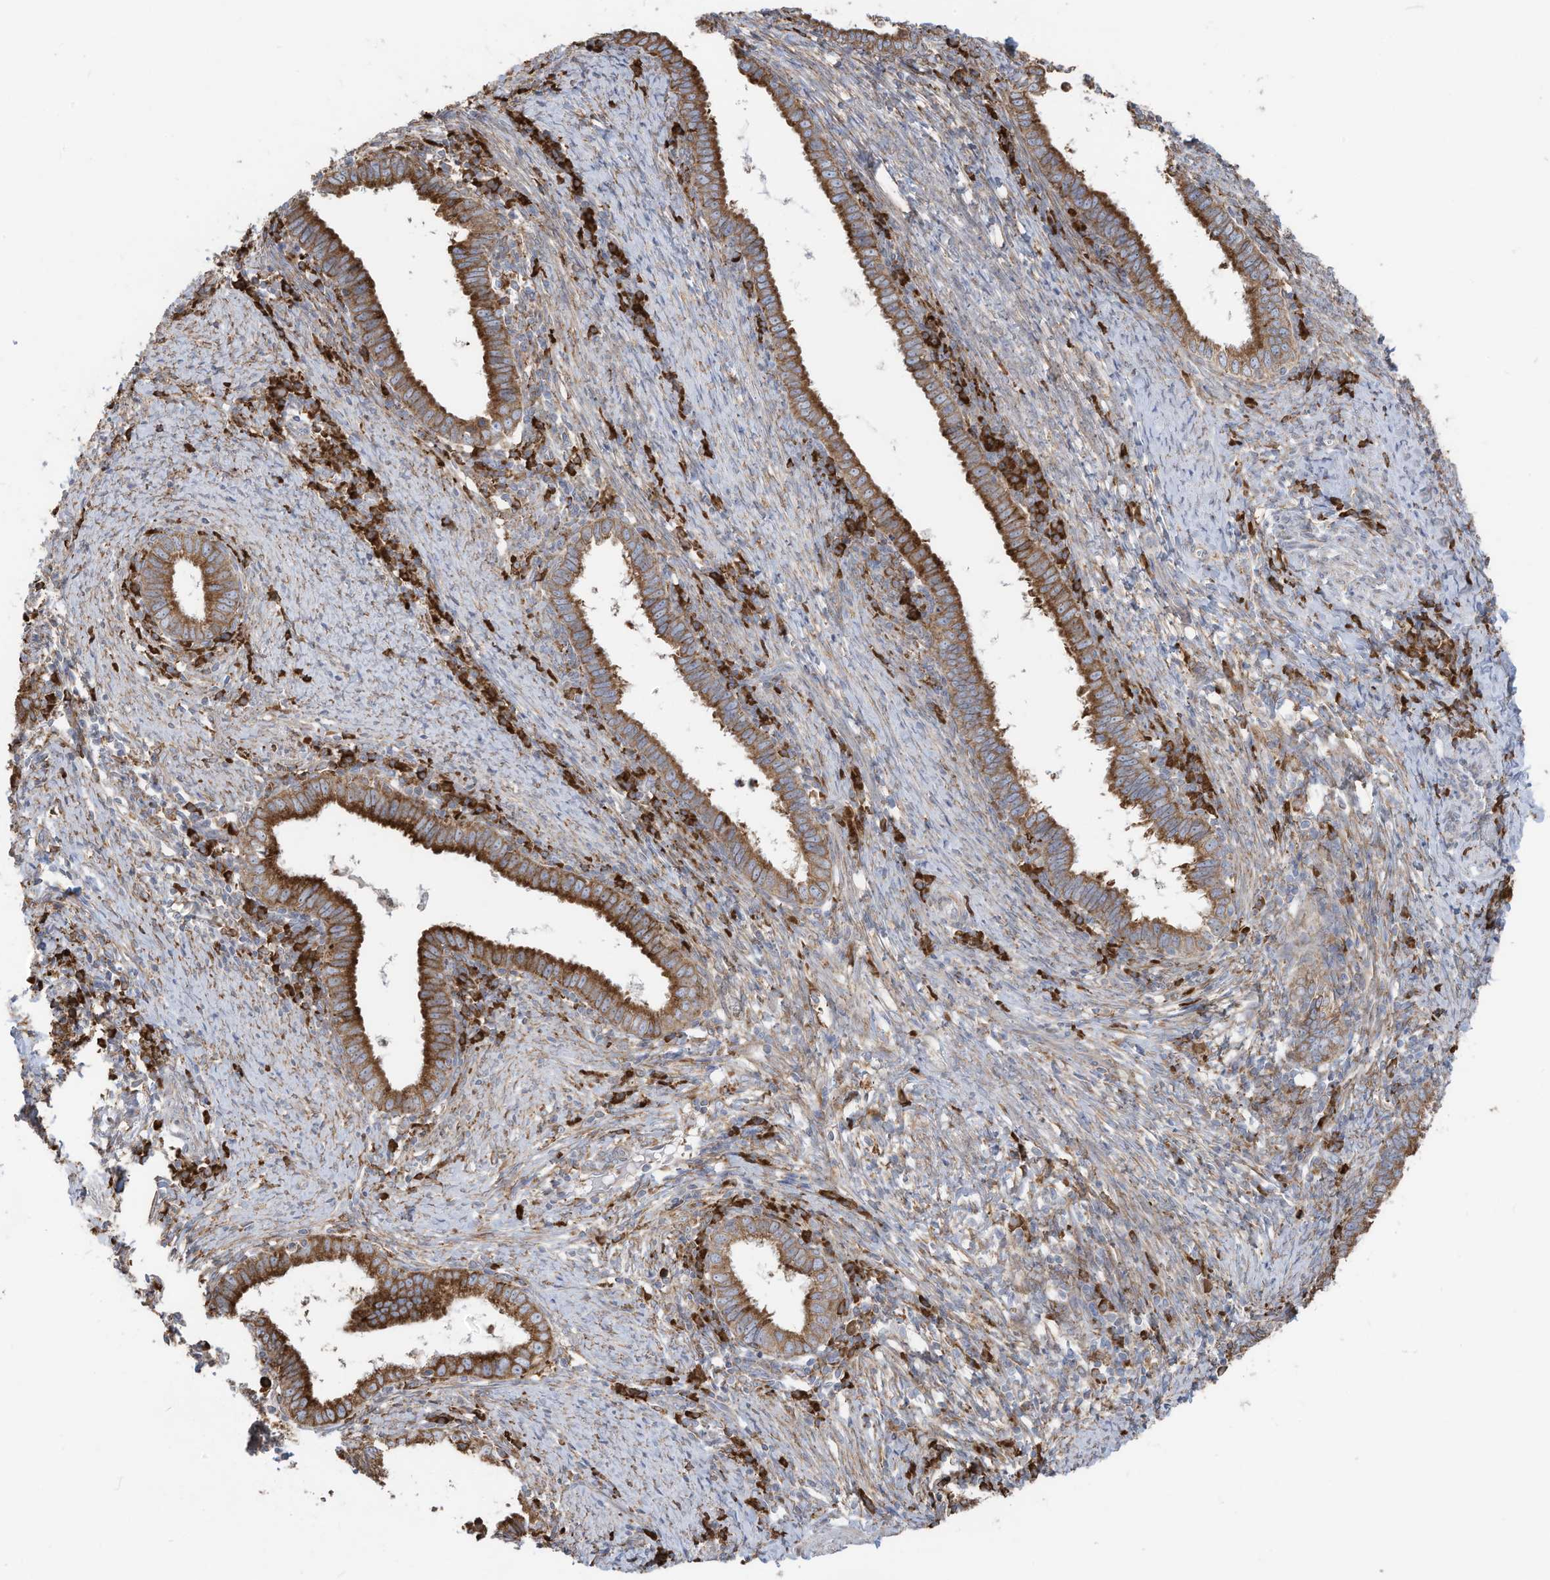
{"staining": {"intensity": "moderate", "quantity": ">75%", "location": "cytoplasmic/membranous"}, "tissue": "cervical cancer", "cell_type": "Tumor cells", "image_type": "cancer", "snomed": [{"axis": "morphology", "description": "Adenocarcinoma, NOS"}, {"axis": "topography", "description": "Cervix"}], "caption": "Immunohistochemistry (IHC) staining of adenocarcinoma (cervical), which exhibits medium levels of moderate cytoplasmic/membranous positivity in about >75% of tumor cells indicating moderate cytoplasmic/membranous protein staining. The staining was performed using DAB (brown) for protein detection and nuclei were counterstained in hematoxylin (blue).", "gene": "ZNF354C", "patient": {"sex": "female", "age": 36}}